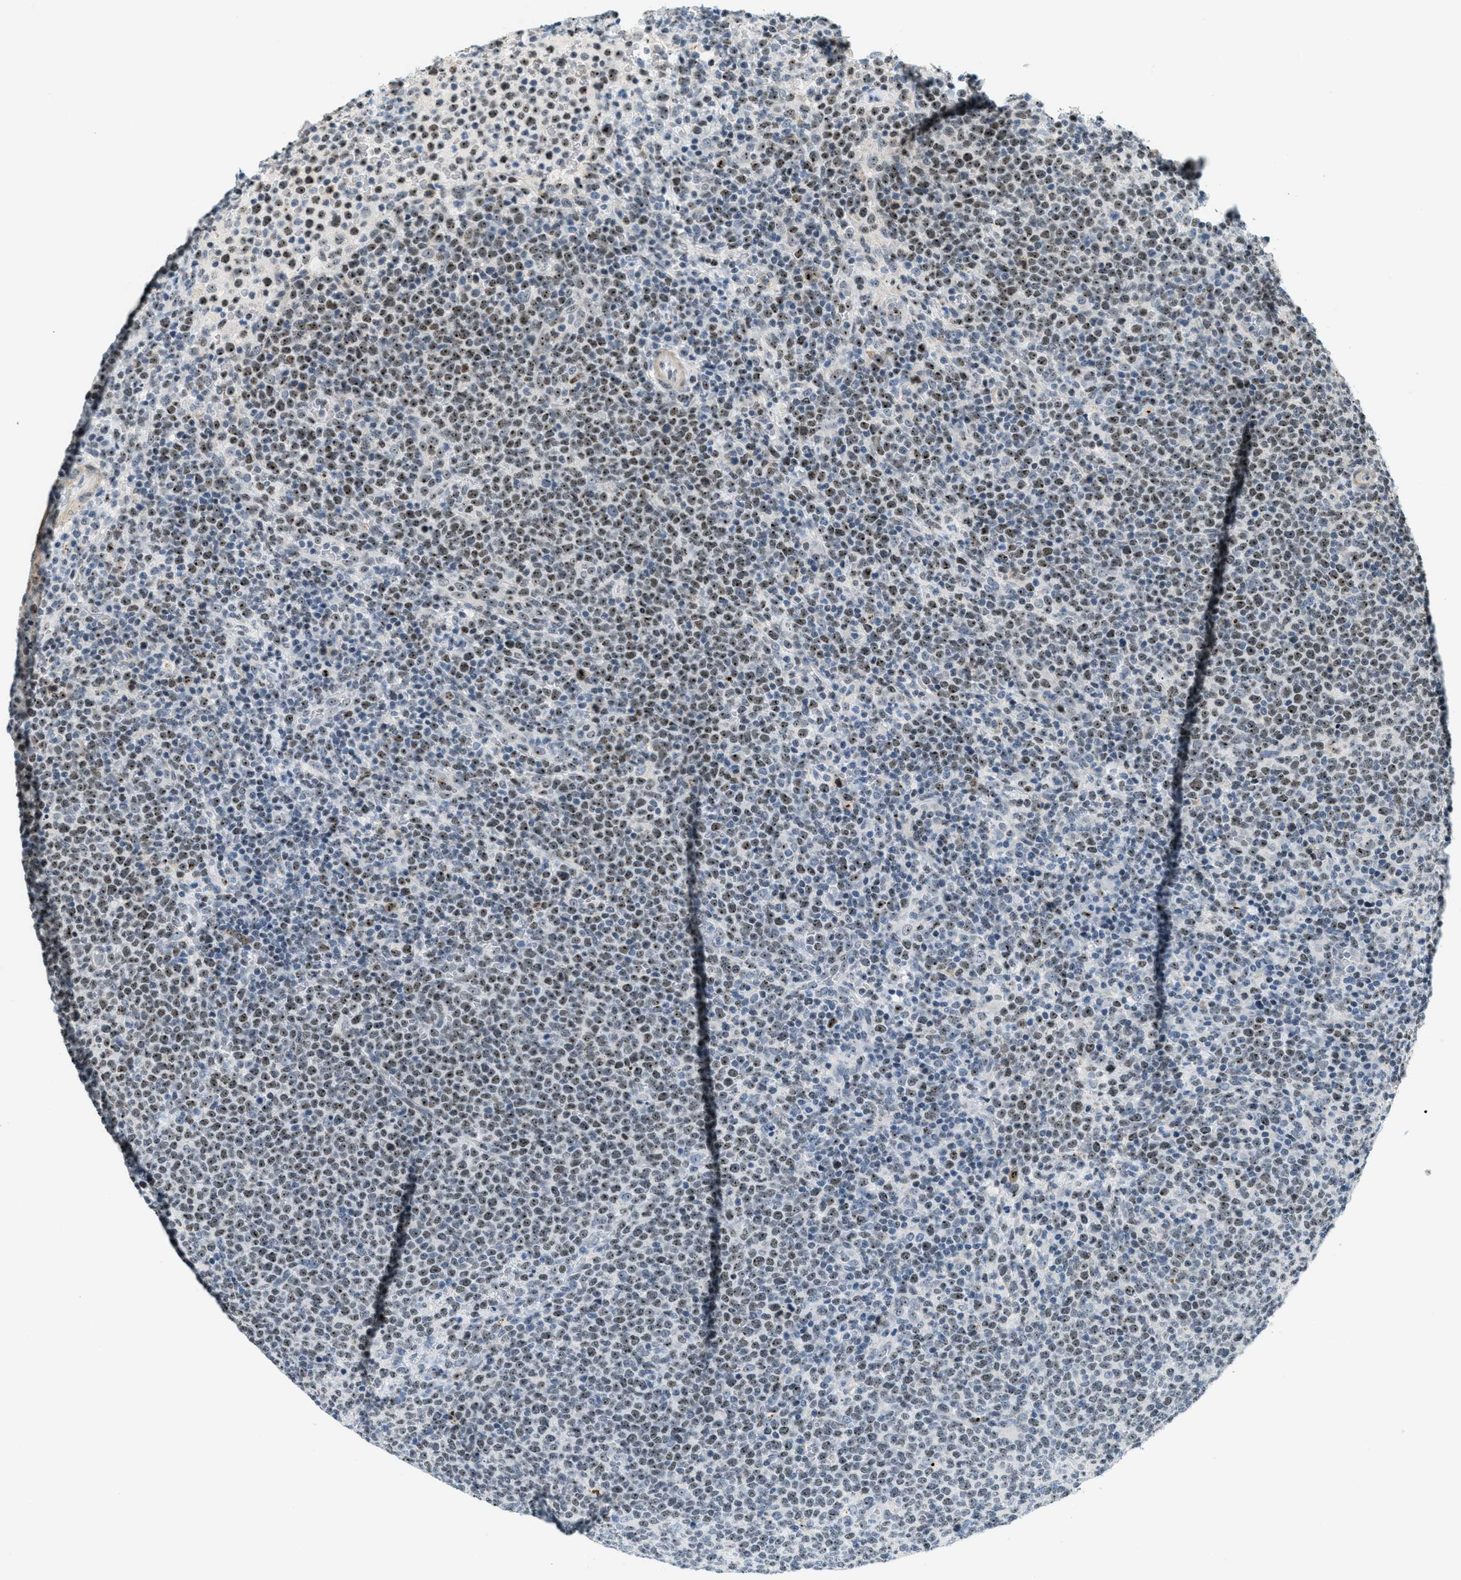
{"staining": {"intensity": "moderate", "quantity": "25%-75%", "location": "nuclear"}, "tissue": "lymphoma", "cell_type": "Tumor cells", "image_type": "cancer", "snomed": [{"axis": "morphology", "description": "Malignant lymphoma, non-Hodgkin's type, High grade"}, {"axis": "topography", "description": "Lymph node"}], "caption": "Protein expression analysis of lymphoma demonstrates moderate nuclear staining in about 25%-75% of tumor cells. The staining was performed using DAB (3,3'-diaminobenzidine) to visualize the protein expression in brown, while the nuclei were stained in blue with hematoxylin (Magnification: 20x).", "gene": "DDX47", "patient": {"sex": "male", "age": 61}}